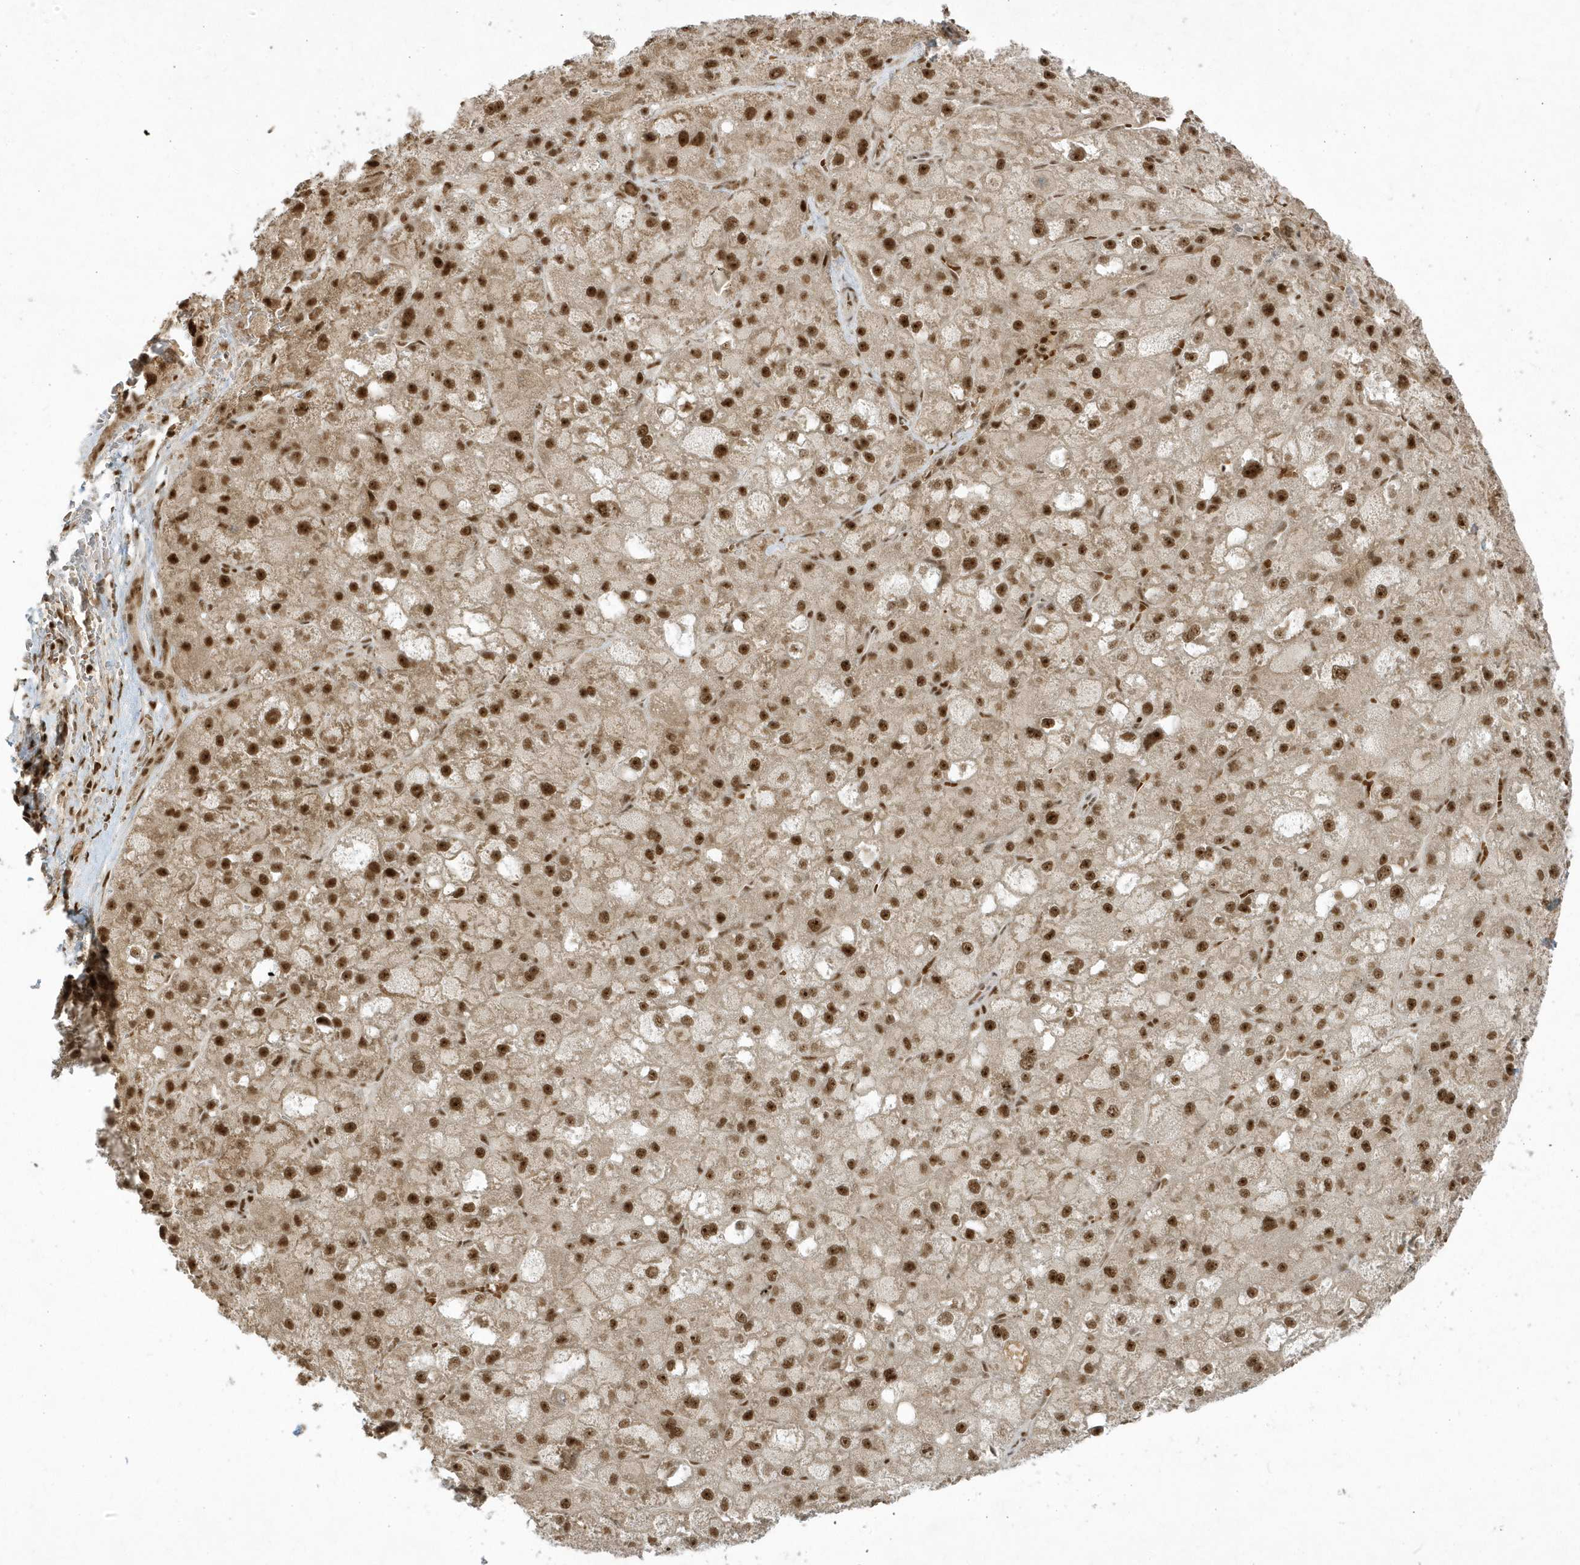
{"staining": {"intensity": "strong", "quantity": ">75%", "location": "nuclear"}, "tissue": "liver cancer", "cell_type": "Tumor cells", "image_type": "cancer", "snomed": [{"axis": "morphology", "description": "Carcinoma, Hepatocellular, NOS"}, {"axis": "topography", "description": "Liver"}], "caption": "Immunohistochemistry staining of liver hepatocellular carcinoma, which shows high levels of strong nuclear positivity in approximately >75% of tumor cells indicating strong nuclear protein staining. The staining was performed using DAB (brown) for protein detection and nuclei were counterstained in hematoxylin (blue).", "gene": "PPIL2", "patient": {"sex": "male", "age": 57}}